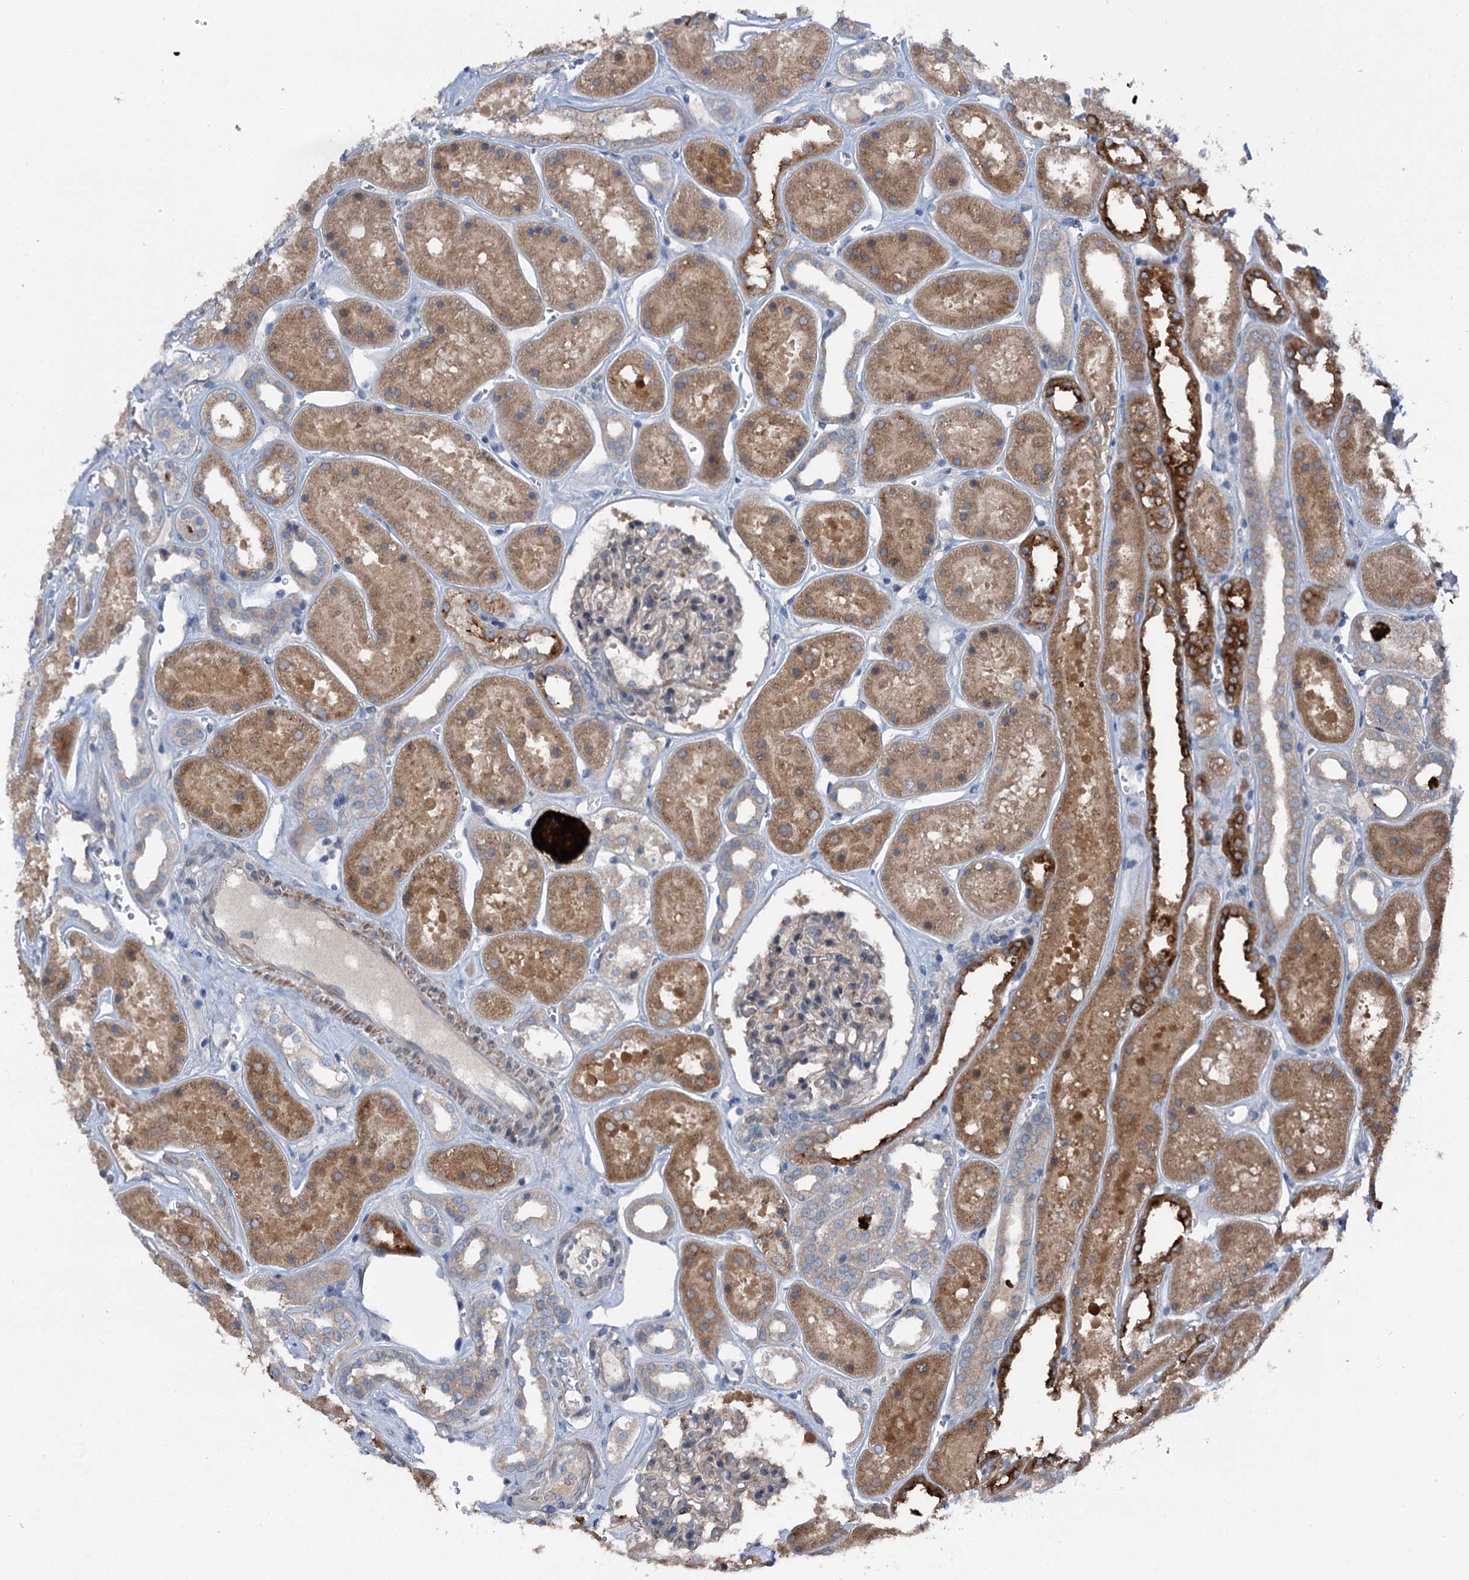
{"staining": {"intensity": "weak", "quantity": "25%-75%", "location": "cytoplasmic/membranous"}, "tissue": "kidney", "cell_type": "Cells in glomeruli", "image_type": "normal", "snomed": [{"axis": "morphology", "description": "Normal tissue, NOS"}, {"axis": "topography", "description": "Kidney"}], "caption": "Human kidney stained for a protein (brown) demonstrates weak cytoplasmic/membranous positive positivity in approximately 25%-75% of cells in glomeruli.", "gene": "SLC22A25", "patient": {"sex": "female", "age": 41}}